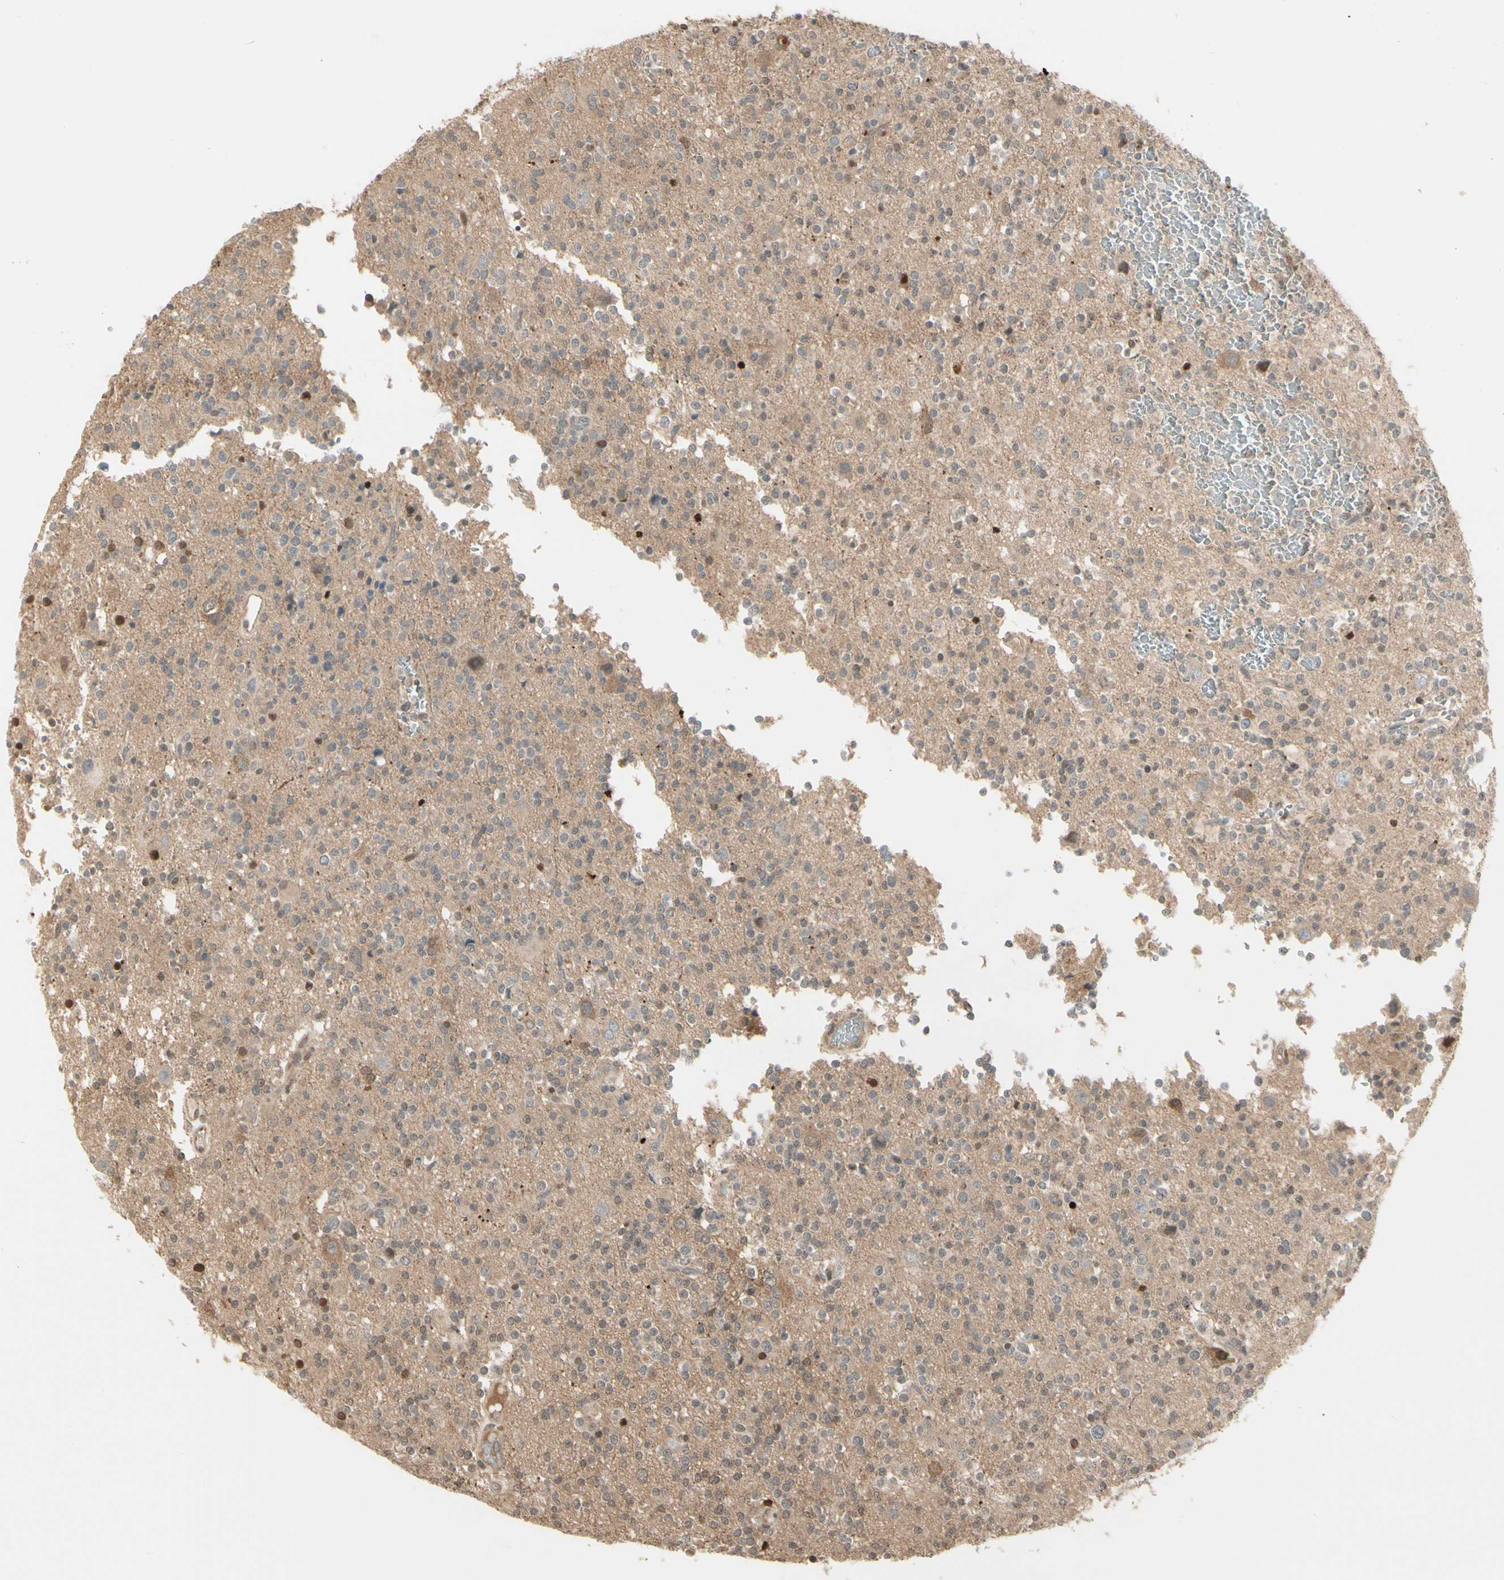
{"staining": {"intensity": "weak", "quantity": ">75%", "location": "cytoplasmic/membranous"}, "tissue": "glioma", "cell_type": "Tumor cells", "image_type": "cancer", "snomed": [{"axis": "morphology", "description": "Glioma, malignant, High grade"}, {"axis": "topography", "description": "Brain"}], "caption": "There is low levels of weak cytoplasmic/membranous staining in tumor cells of malignant high-grade glioma, as demonstrated by immunohistochemical staining (brown color).", "gene": "EVC", "patient": {"sex": "male", "age": 47}}